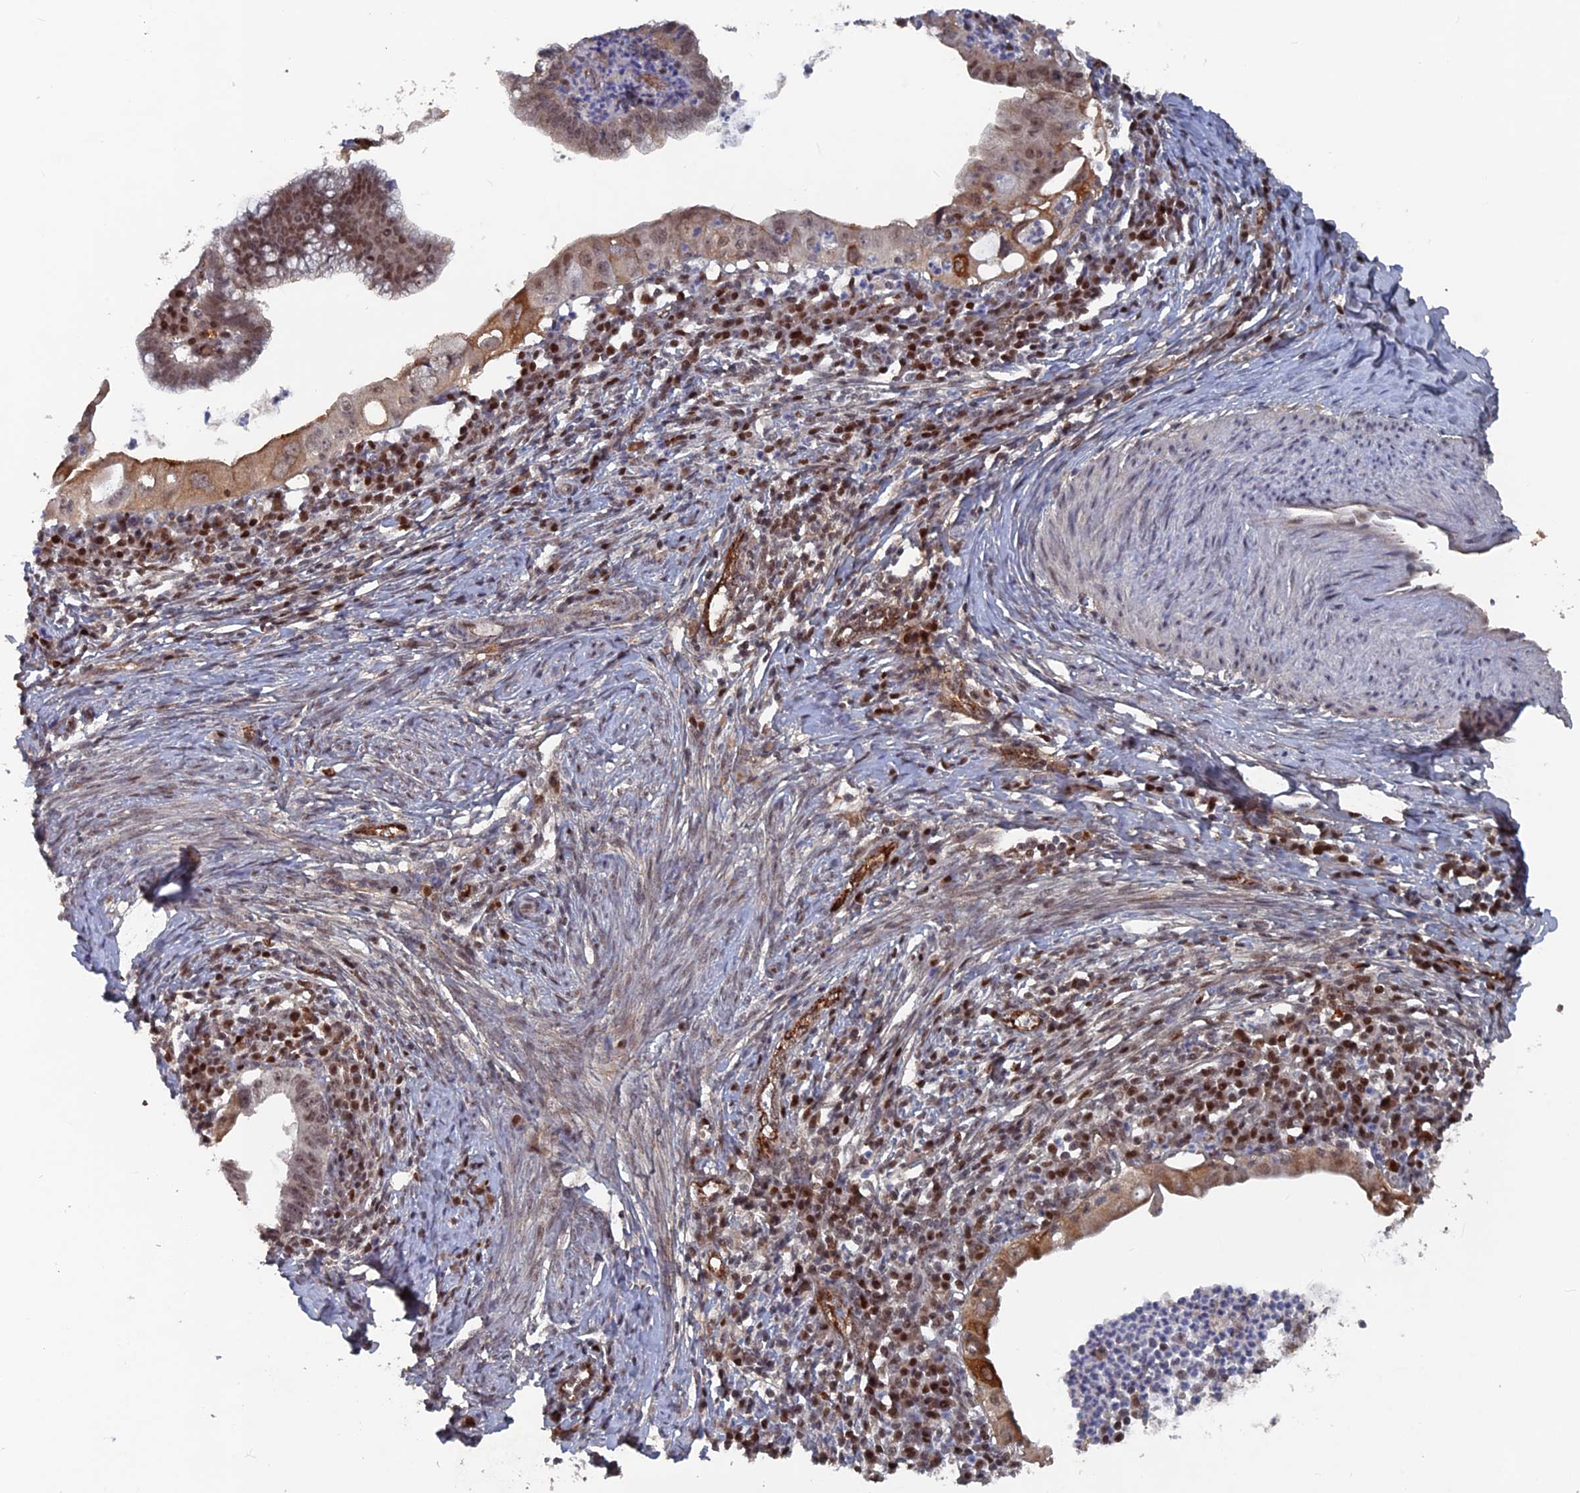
{"staining": {"intensity": "moderate", "quantity": "25%-75%", "location": "cytoplasmic/membranous,nuclear"}, "tissue": "cervical cancer", "cell_type": "Tumor cells", "image_type": "cancer", "snomed": [{"axis": "morphology", "description": "Adenocarcinoma, NOS"}, {"axis": "topography", "description": "Cervix"}], "caption": "High-magnification brightfield microscopy of cervical adenocarcinoma stained with DAB (brown) and counterstained with hematoxylin (blue). tumor cells exhibit moderate cytoplasmic/membranous and nuclear expression is seen in approximately25%-75% of cells.", "gene": "SH3D21", "patient": {"sex": "female", "age": 36}}